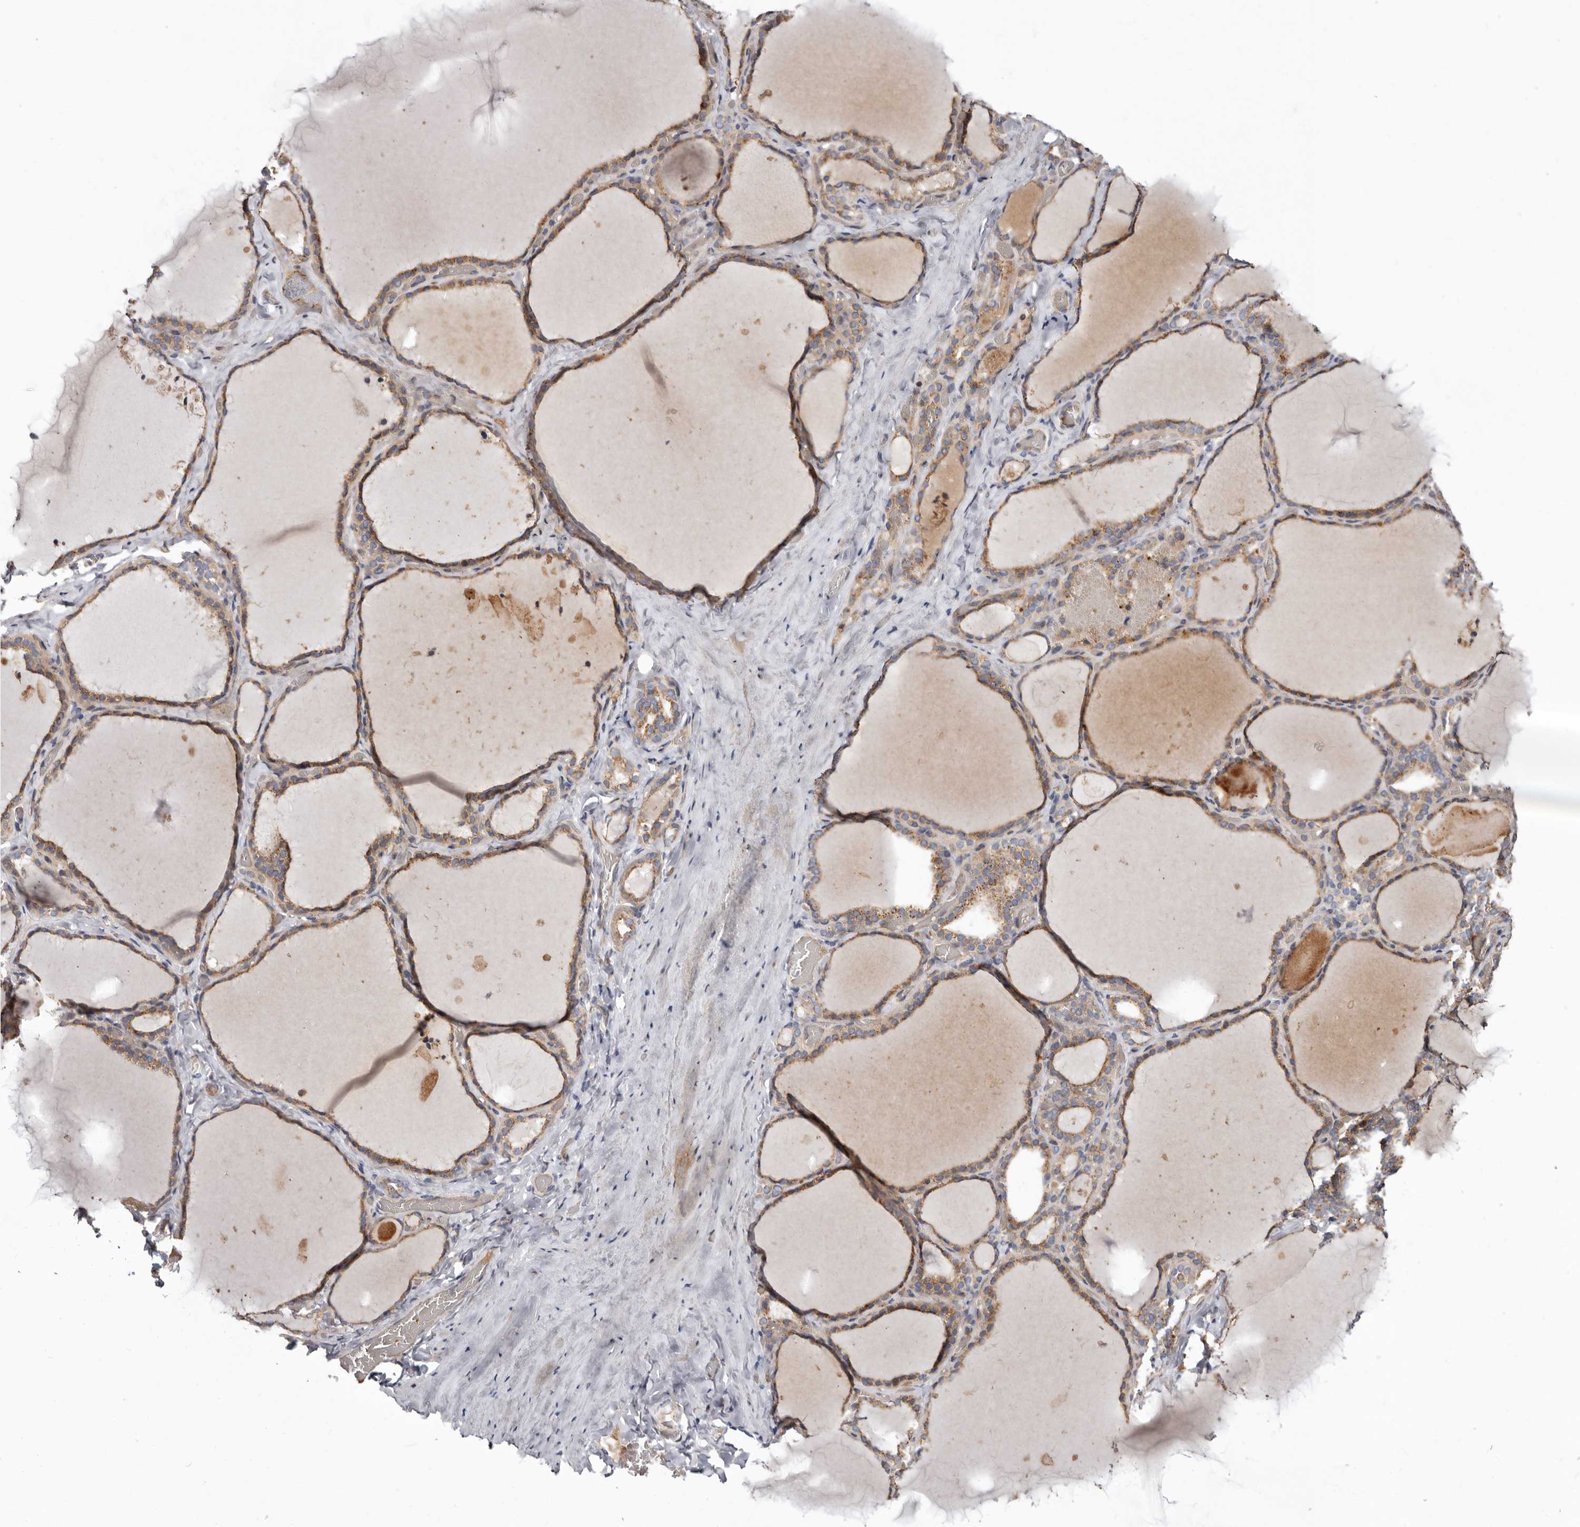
{"staining": {"intensity": "moderate", "quantity": ">75%", "location": "cytoplasmic/membranous"}, "tissue": "thyroid gland", "cell_type": "Glandular cells", "image_type": "normal", "snomed": [{"axis": "morphology", "description": "Normal tissue, NOS"}, {"axis": "topography", "description": "Thyroid gland"}], "caption": "The image exhibits a brown stain indicating the presence of a protein in the cytoplasmic/membranous of glandular cells in thyroid gland. The staining is performed using DAB (3,3'-diaminobenzidine) brown chromogen to label protein expression. The nuclei are counter-stained blue using hematoxylin.", "gene": "ASIC5", "patient": {"sex": "female", "age": 22}}